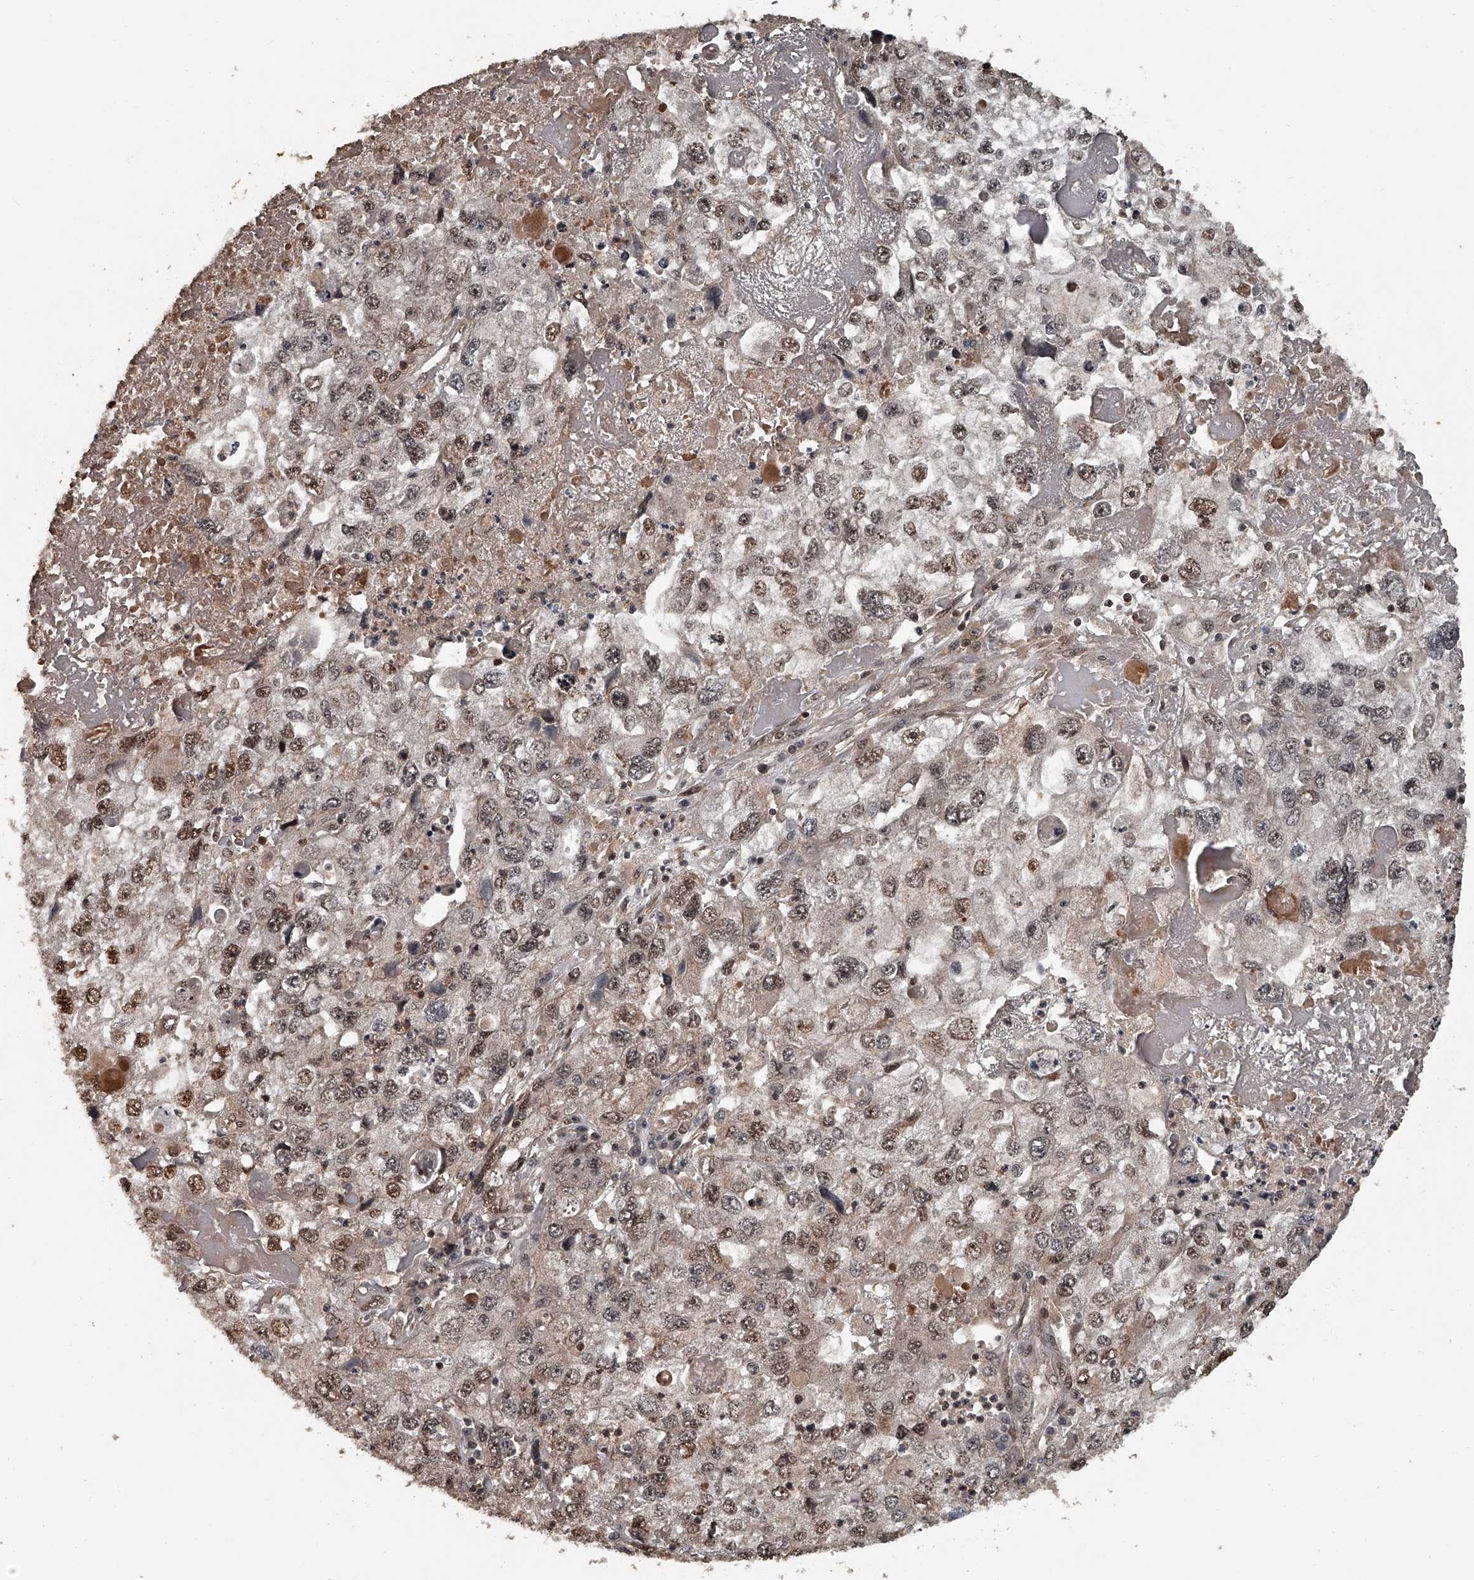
{"staining": {"intensity": "weak", "quantity": "25%-75%", "location": "cytoplasmic/membranous,nuclear"}, "tissue": "endometrial cancer", "cell_type": "Tumor cells", "image_type": "cancer", "snomed": [{"axis": "morphology", "description": "Adenocarcinoma, NOS"}, {"axis": "topography", "description": "Endometrium"}], "caption": "Adenocarcinoma (endometrial) was stained to show a protein in brown. There is low levels of weak cytoplasmic/membranous and nuclear staining in about 25%-75% of tumor cells.", "gene": "PLEKHG1", "patient": {"sex": "female", "age": 49}}